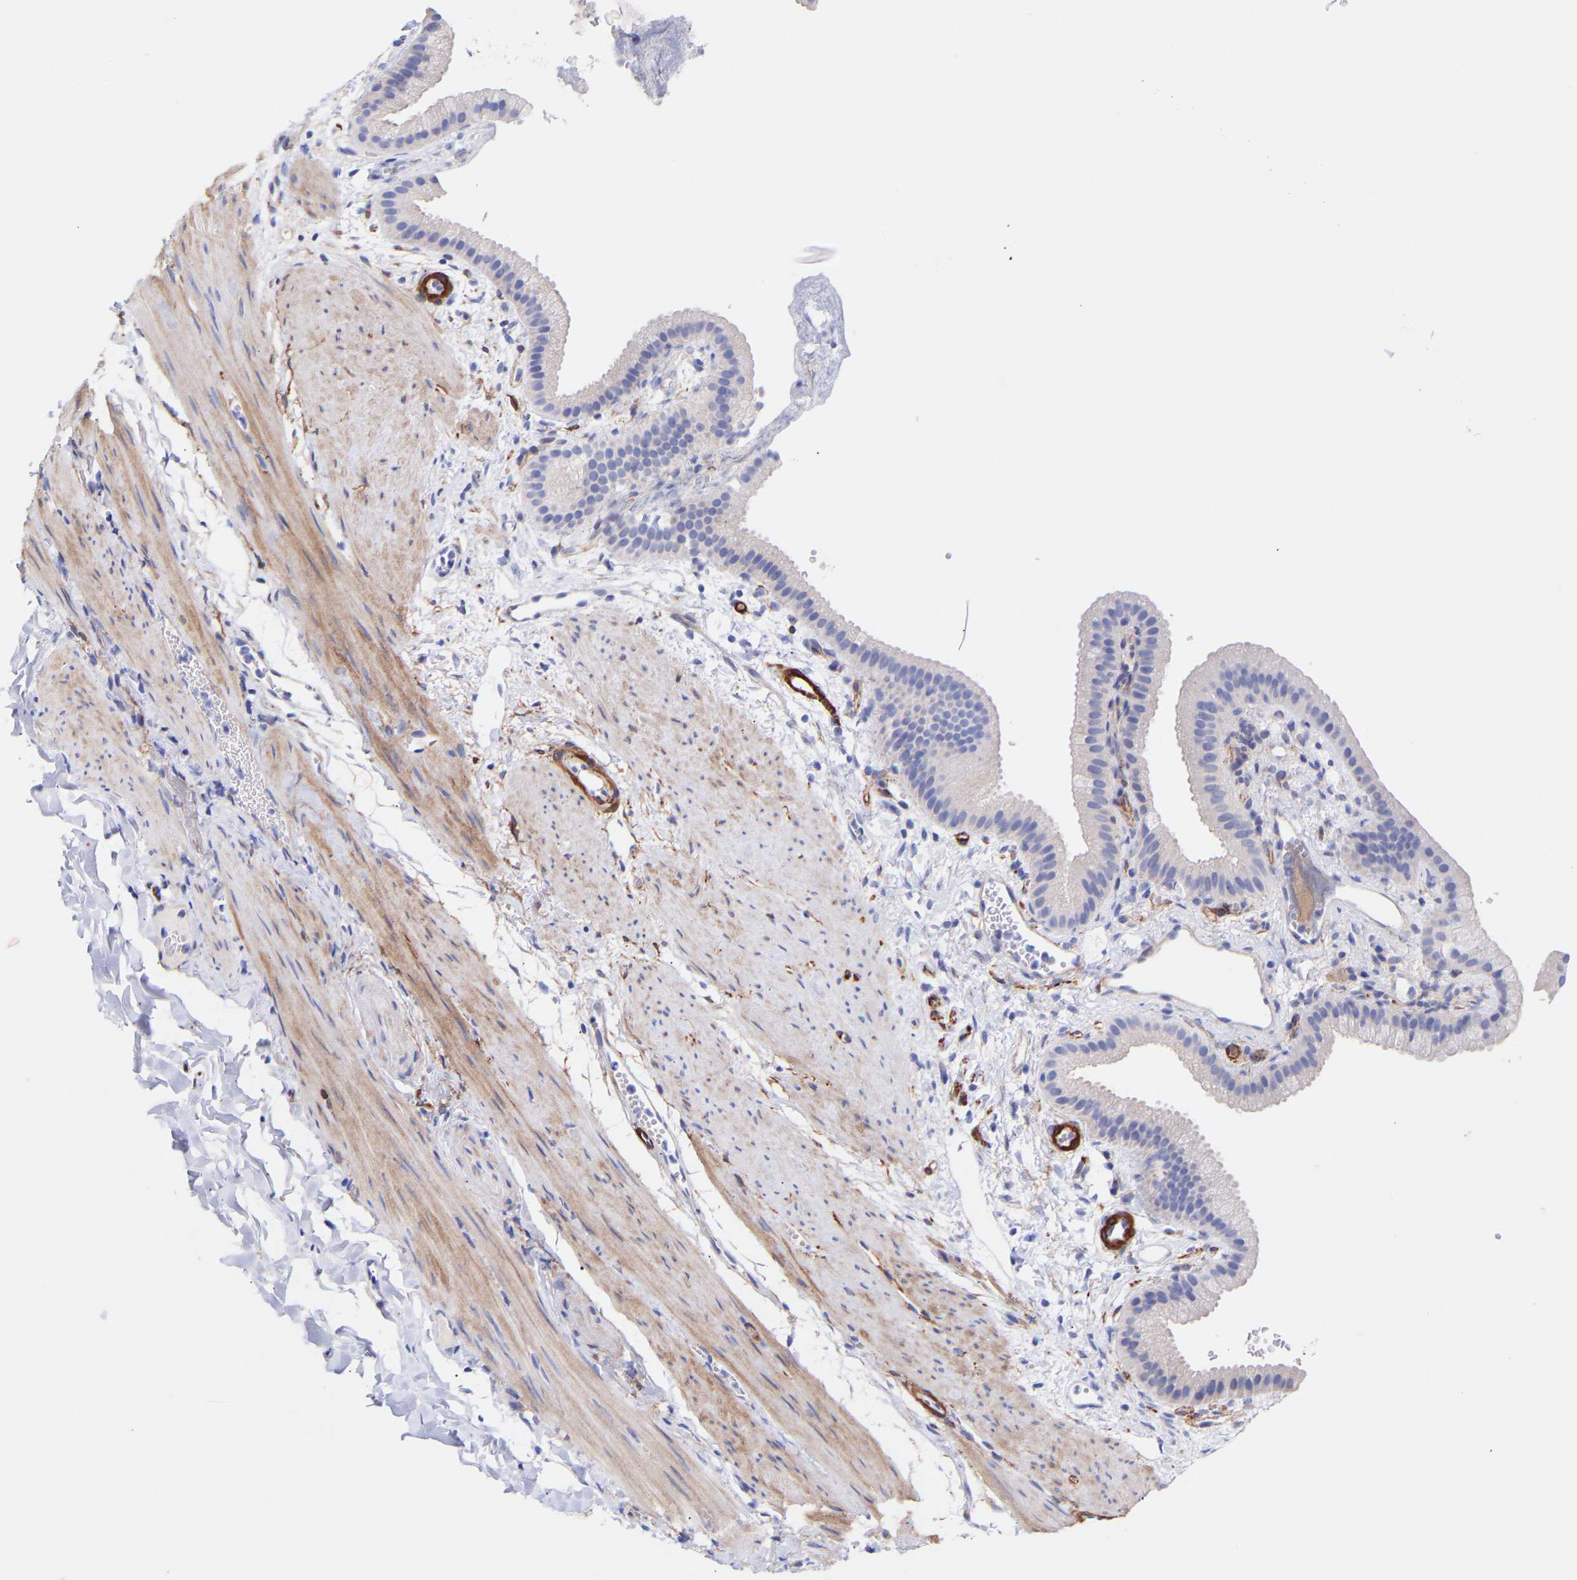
{"staining": {"intensity": "negative", "quantity": "none", "location": "none"}, "tissue": "gallbladder", "cell_type": "Glandular cells", "image_type": "normal", "snomed": [{"axis": "morphology", "description": "Normal tissue, NOS"}, {"axis": "topography", "description": "Gallbladder"}], "caption": "Immunohistochemistry (IHC) photomicrograph of benign gallbladder: gallbladder stained with DAB exhibits no significant protein positivity in glandular cells.", "gene": "AMPH", "patient": {"sex": "female", "age": 64}}